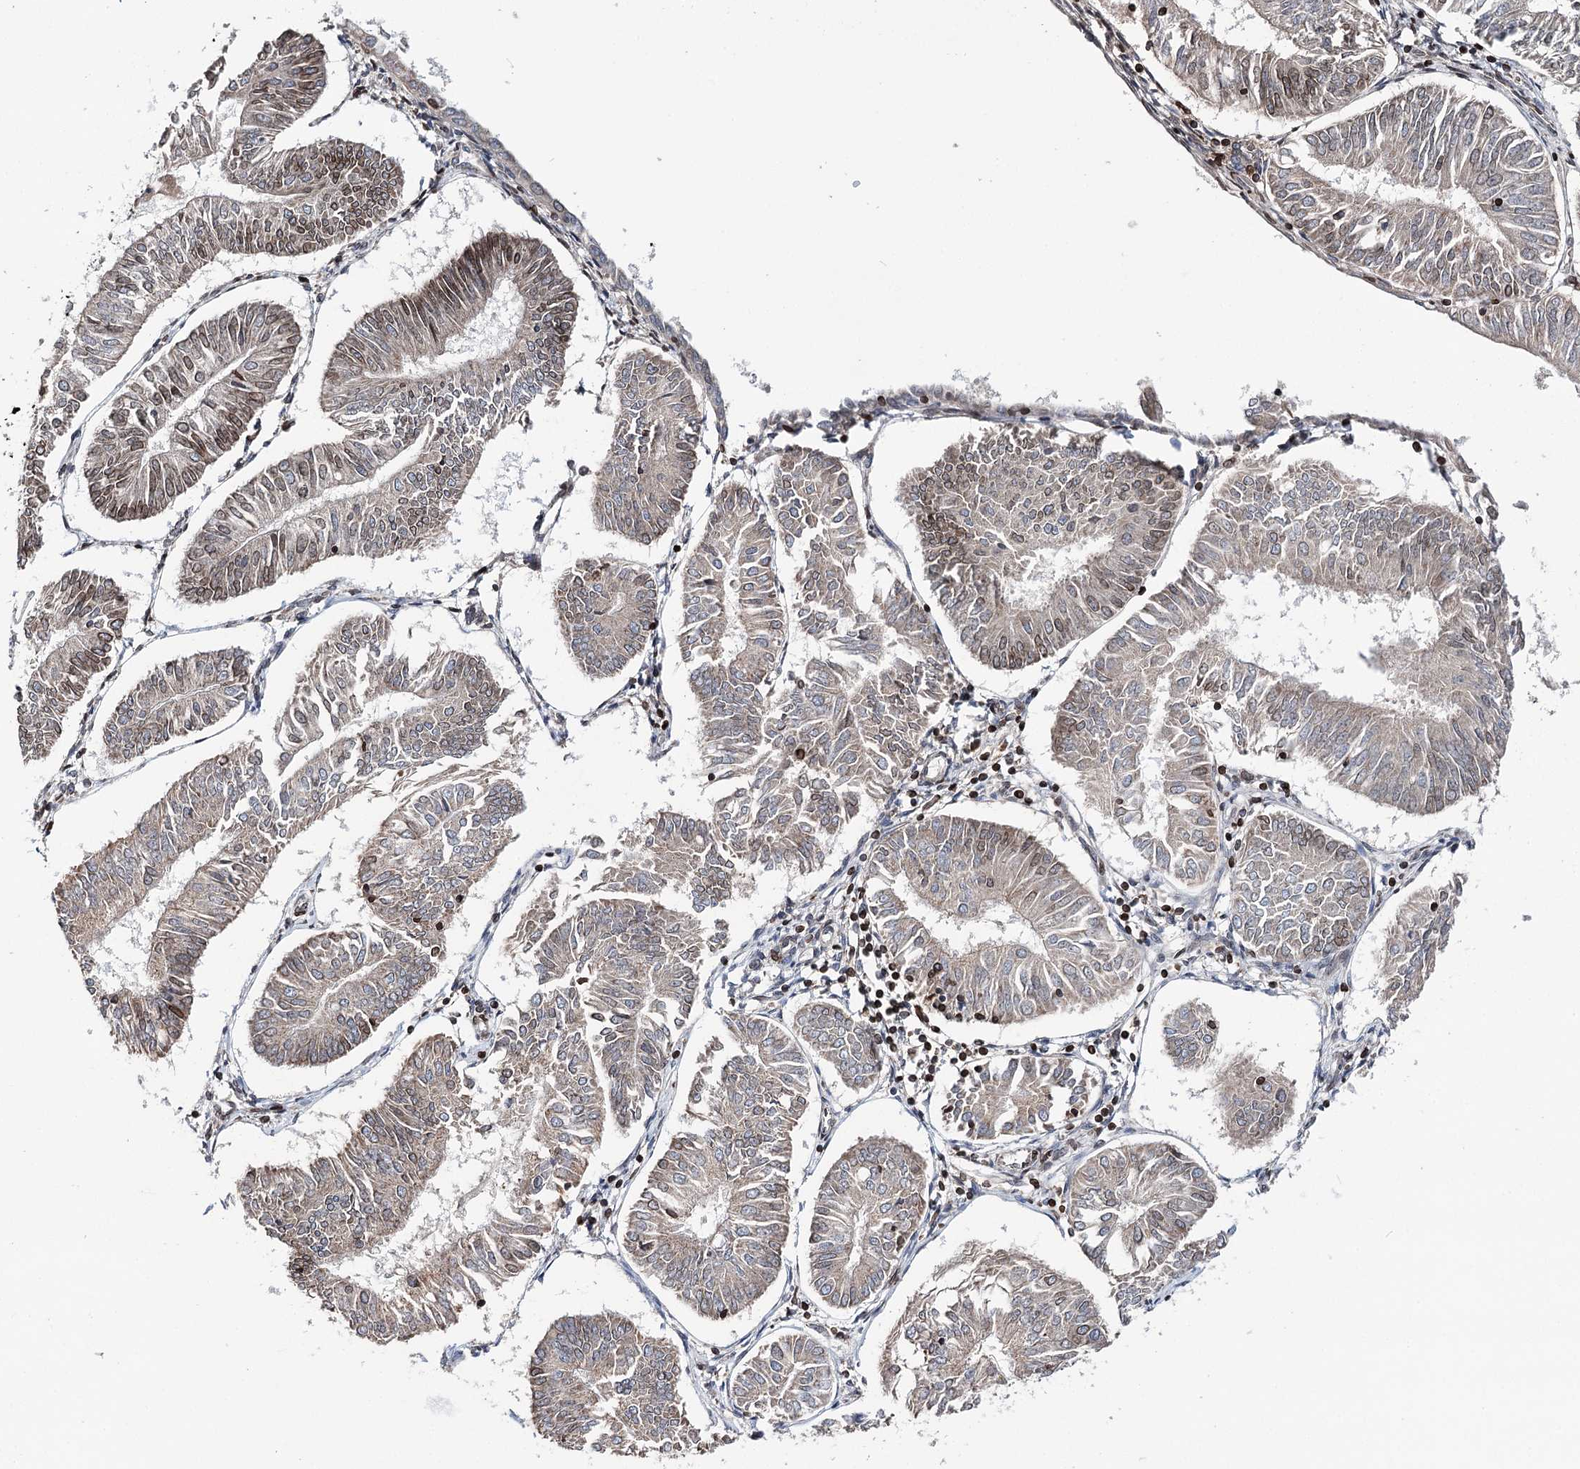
{"staining": {"intensity": "moderate", "quantity": "<25%", "location": "cytoplasmic/membranous,nuclear"}, "tissue": "endometrial cancer", "cell_type": "Tumor cells", "image_type": "cancer", "snomed": [{"axis": "morphology", "description": "Adenocarcinoma, NOS"}, {"axis": "topography", "description": "Endometrium"}], "caption": "There is low levels of moderate cytoplasmic/membranous and nuclear positivity in tumor cells of endometrial adenocarcinoma, as demonstrated by immunohistochemical staining (brown color).", "gene": "CFAP46", "patient": {"sex": "female", "age": 58}}